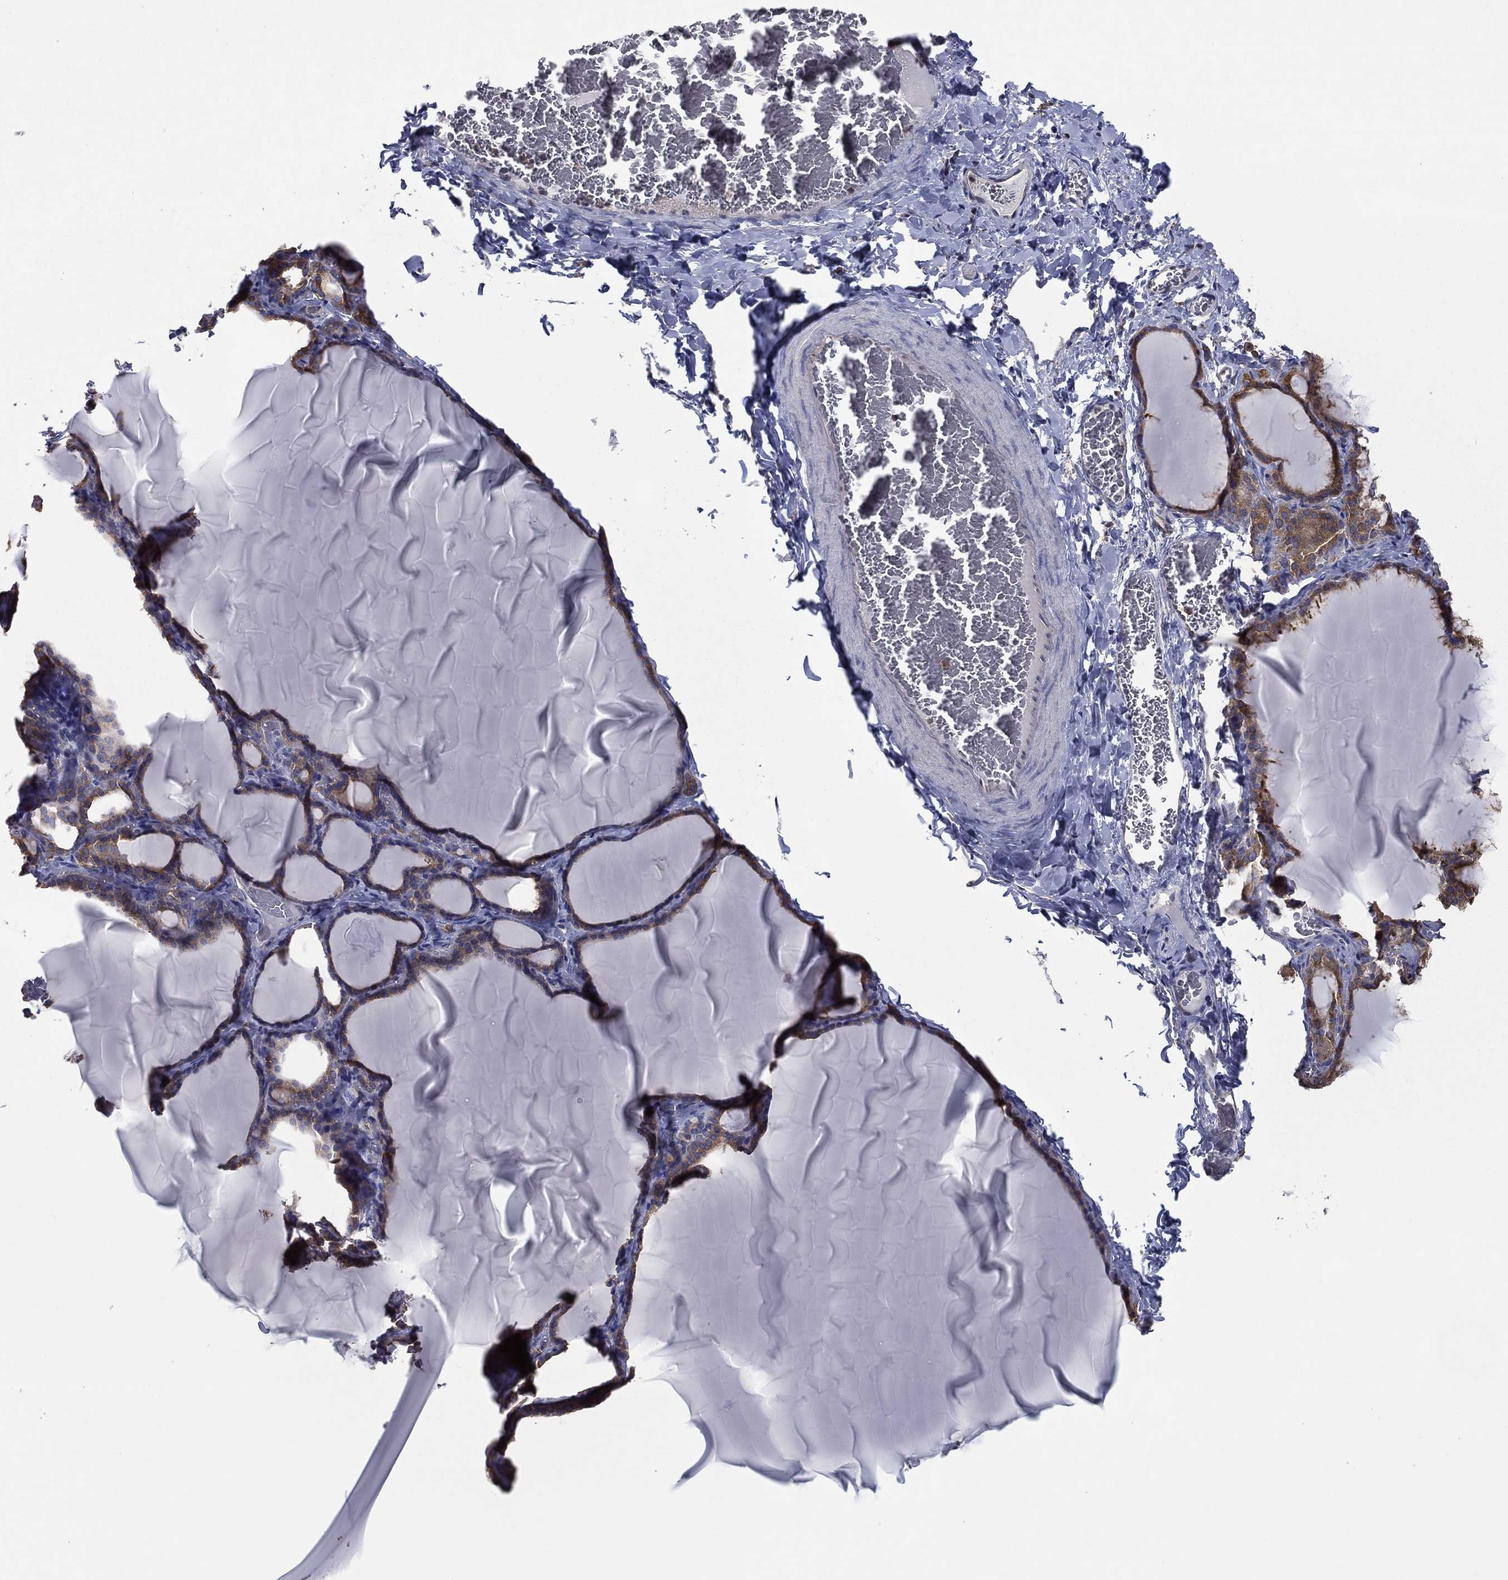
{"staining": {"intensity": "moderate", "quantity": ">75%", "location": "cytoplasmic/membranous"}, "tissue": "thyroid gland", "cell_type": "Glandular cells", "image_type": "normal", "snomed": [{"axis": "morphology", "description": "Normal tissue, NOS"}, {"axis": "morphology", "description": "Hyperplasia, NOS"}, {"axis": "topography", "description": "Thyroid gland"}], "caption": "IHC of unremarkable human thyroid gland displays medium levels of moderate cytoplasmic/membranous expression in approximately >75% of glandular cells. (Brightfield microscopy of DAB IHC at high magnification).", "gene": "SARS1", "patient": {"sex": "female", "age": 27}}